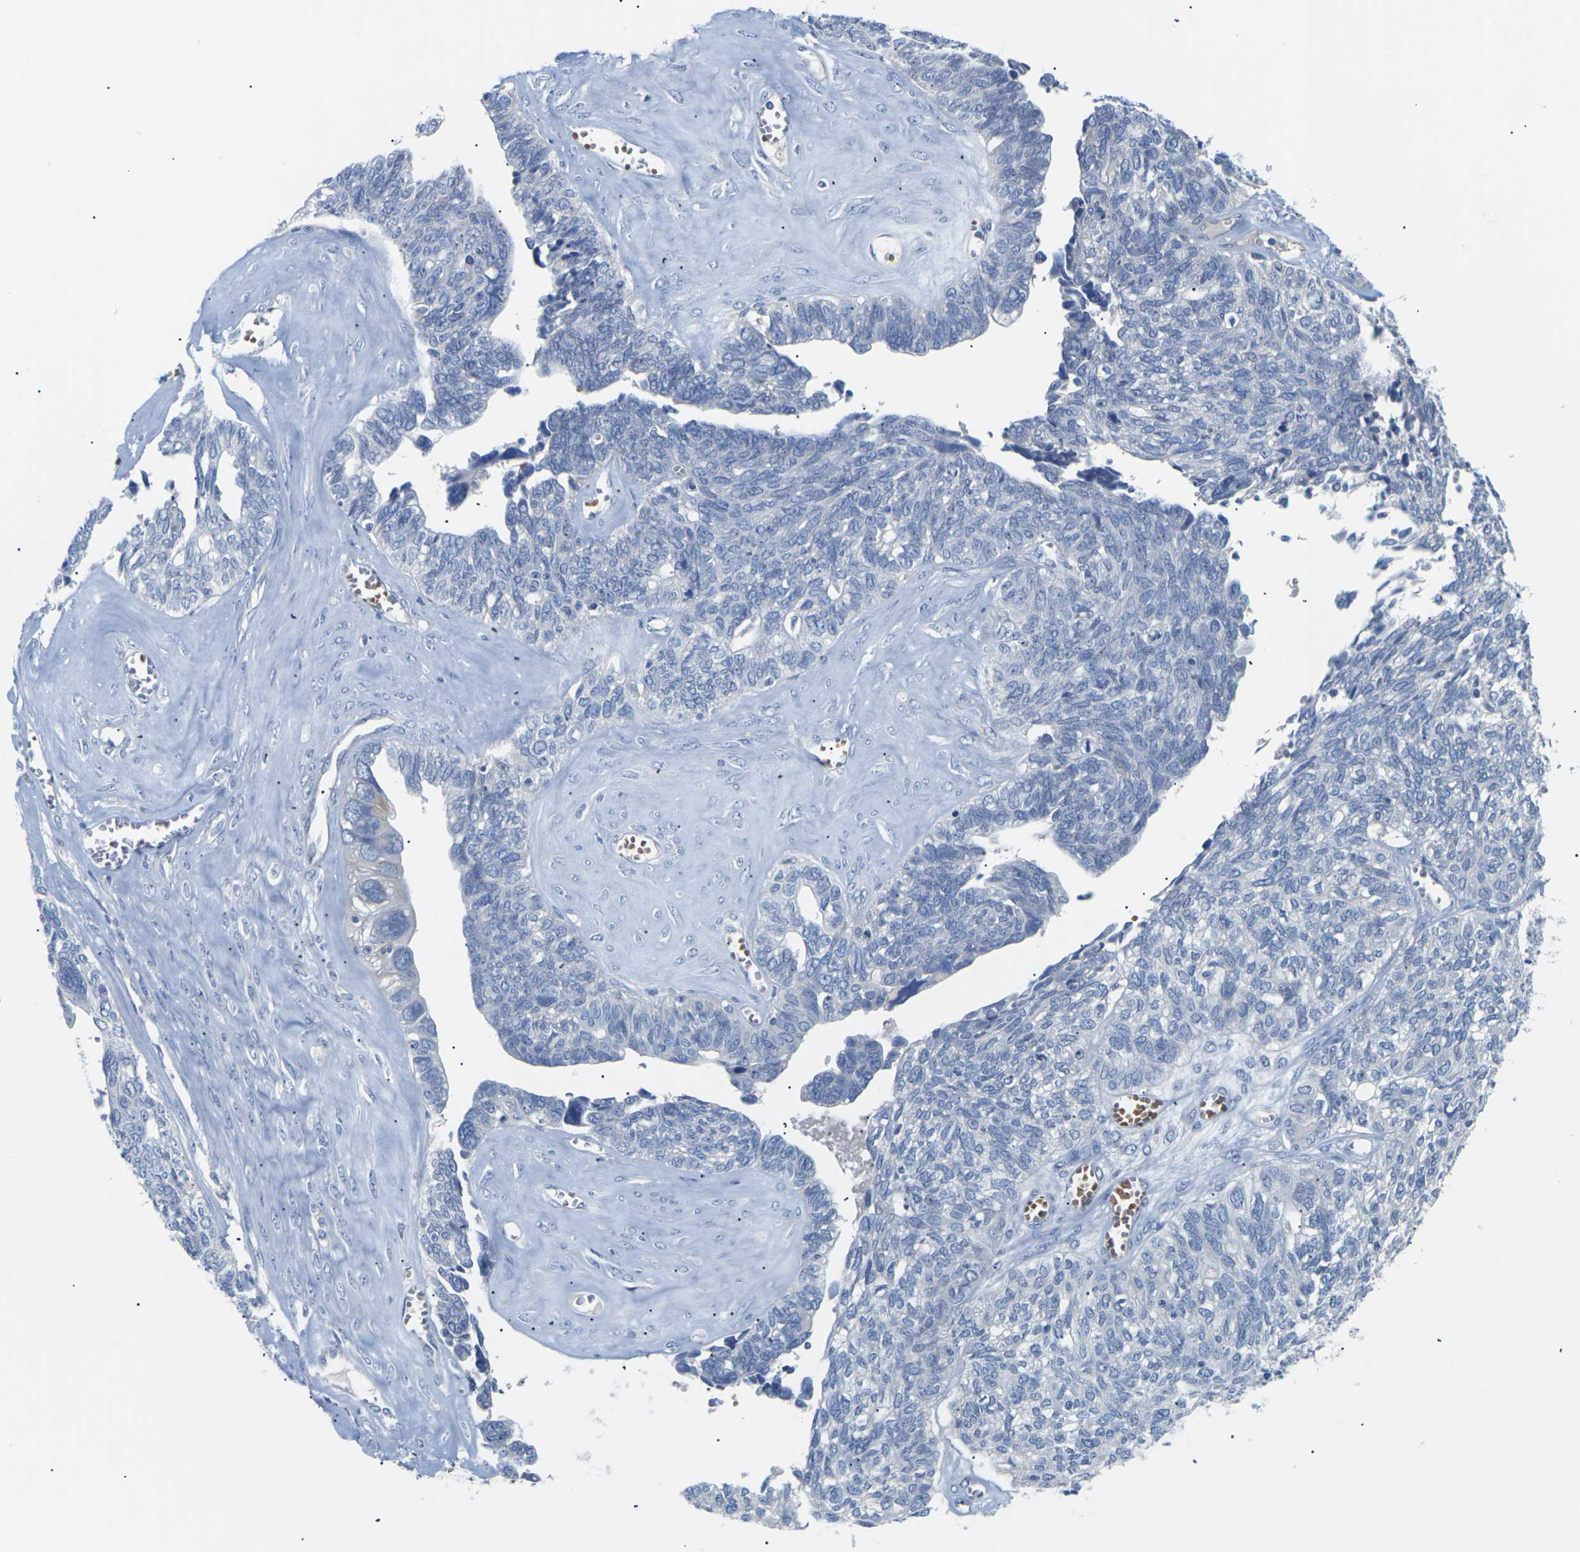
{"staining": {"intensity": "negative", "quantity": "none", "location": "none"}, "tissue": "ovarian cancer", "cell_type": "Tumor cells", "image_type": "cancer", "snomed": [{"axis": "morphology", "description": "Cystadenocarcinoma, serous, NOS"}, {"axis": "topography", "description": "Ovary"}], "caption": "This is an immunohistochemistry (IHC) histopathology image of serous cystadenocarcinoma (ovarian). There is no positivity in tumor cells.", "gene": "TMCO4", "patient": {"sex": "female", "age": 79}}